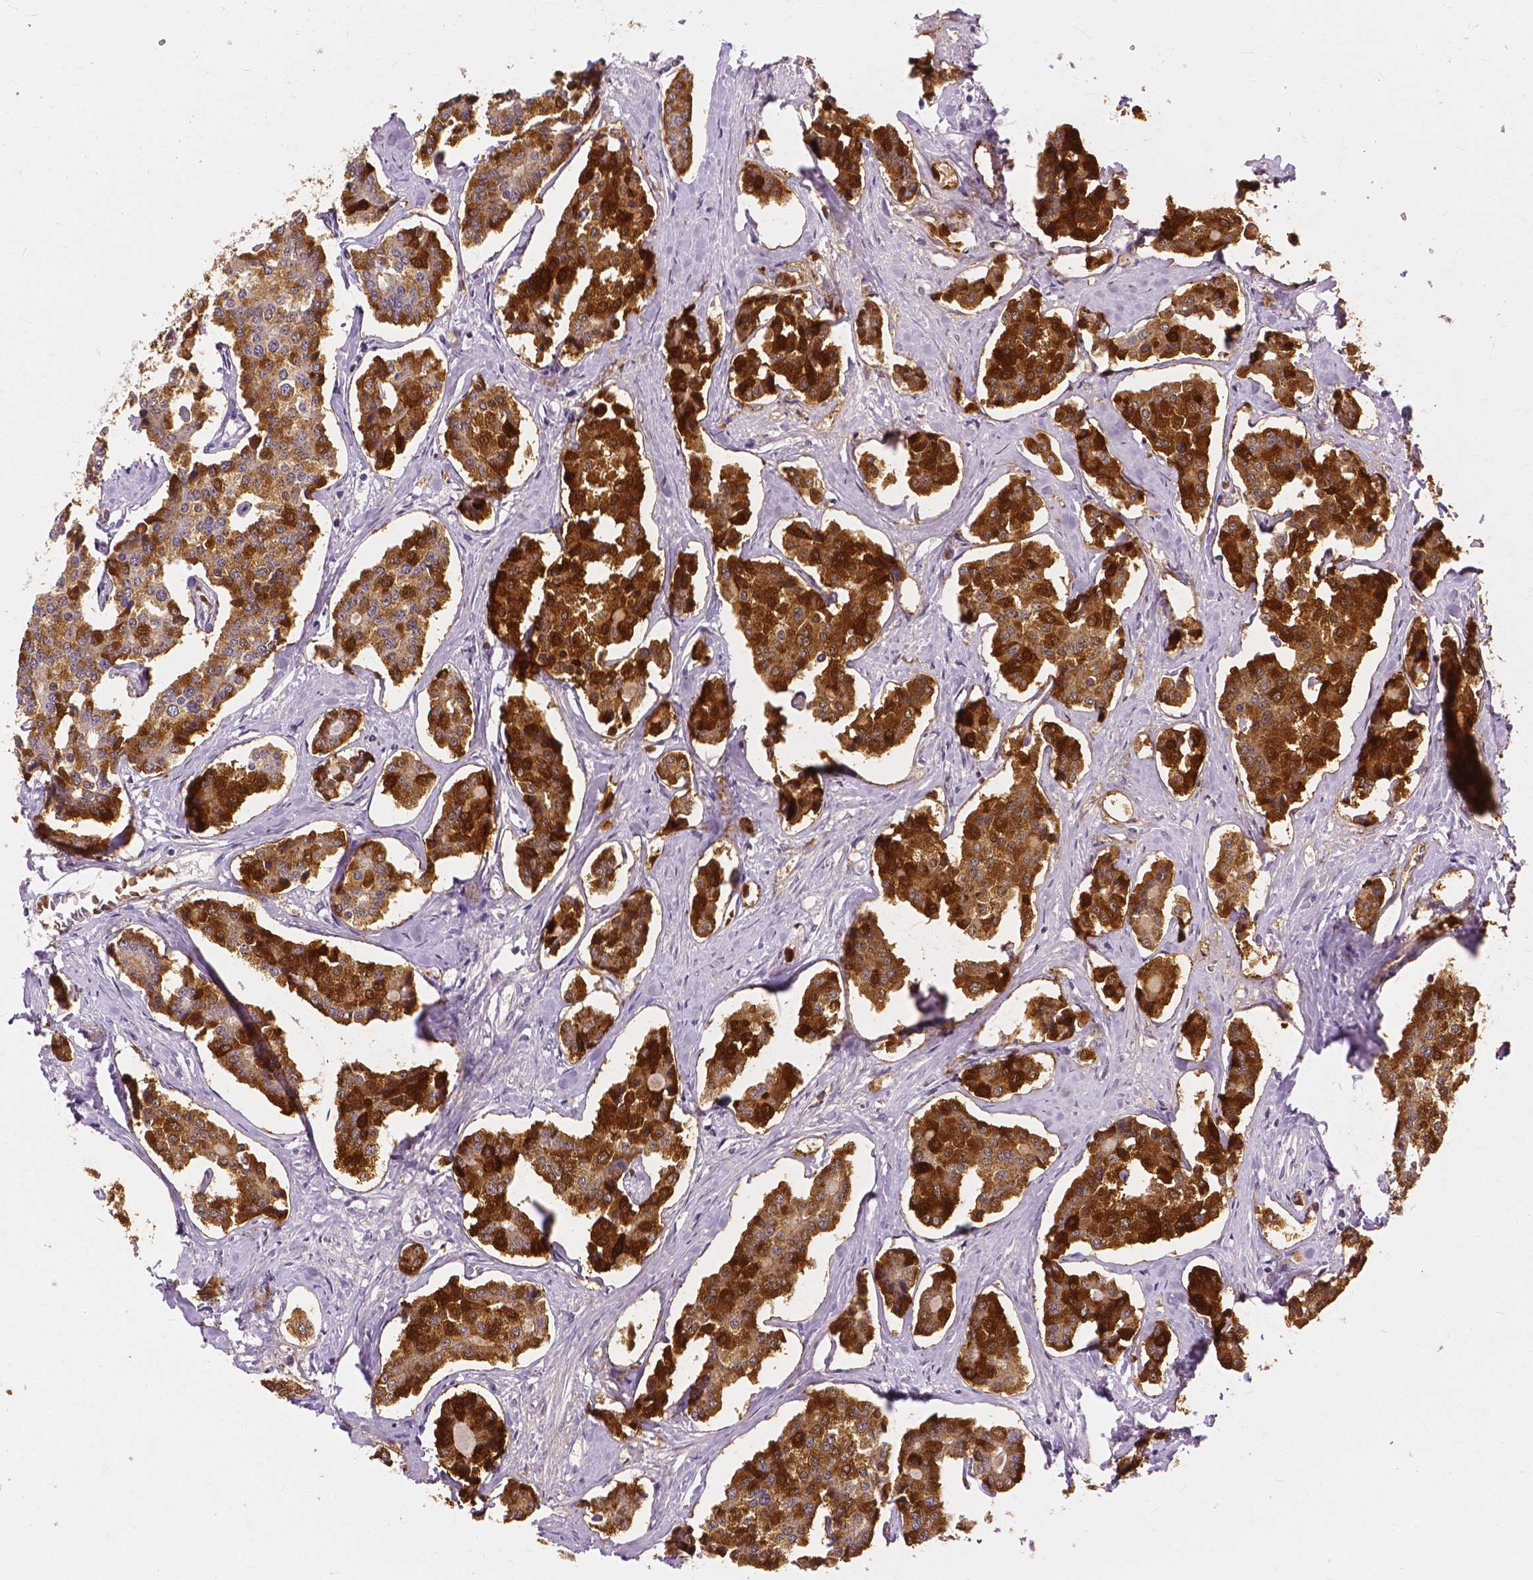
{"staining": {"intensity": "strong", "quantity": ">75%", "location": "cytoplasmic/membranous"}, "tissue": "carcinoid", "cell_type": "Tumor cells", "image_type": "cancer", "snomed": [{"axis": "morphology", "description": "Carcinoid, malignant, NOS"}, {"axis": "topography", "description": "Small intestine"}], "caption": "Brown immunohistochemical staining in carcinoid displays strong cytoplasmic/membranous positivity in approximately >75% of tumor cells.", "gene": "CXCR2", "patient": {"sex": "female", "age": 65}}